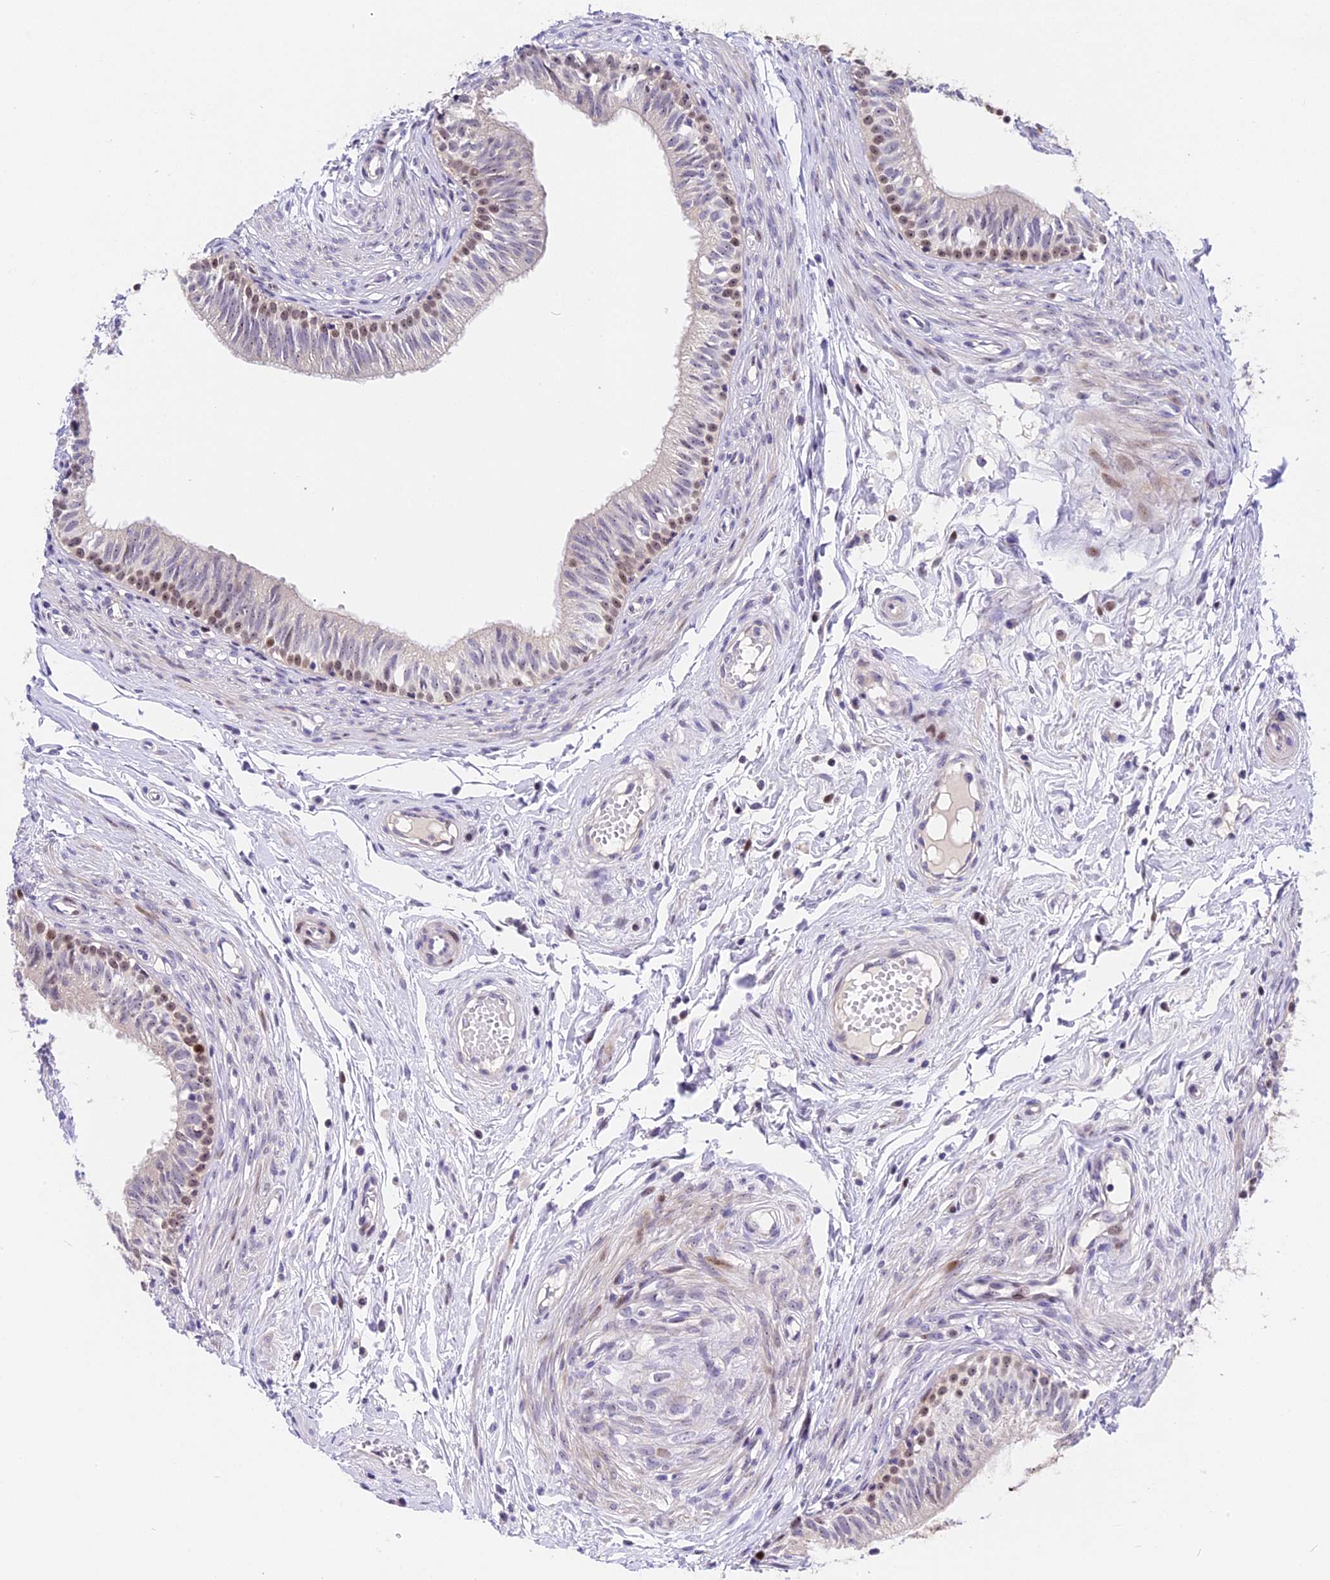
{"staining": {"intensity": "moderate", "quantity": "<25%", "location": "nuclear"}, "tissue": "epididymis", "cell_type": "Glandular cells", "image_type": "normal", "snomed": [{"axis": "morphology", "description": "Normal tissue, NOS"}, {"axis": "topography", "description": "Epididymis, spermatic cord, NOS"}], "caption": "About <25% of glandular cells in benign human epididymis exhibit moderate nuclear protein expression as visualized by brown immunohistochemical staining.", "gene": "MIDN", "patient": {"sex": "male", "age": 22}}